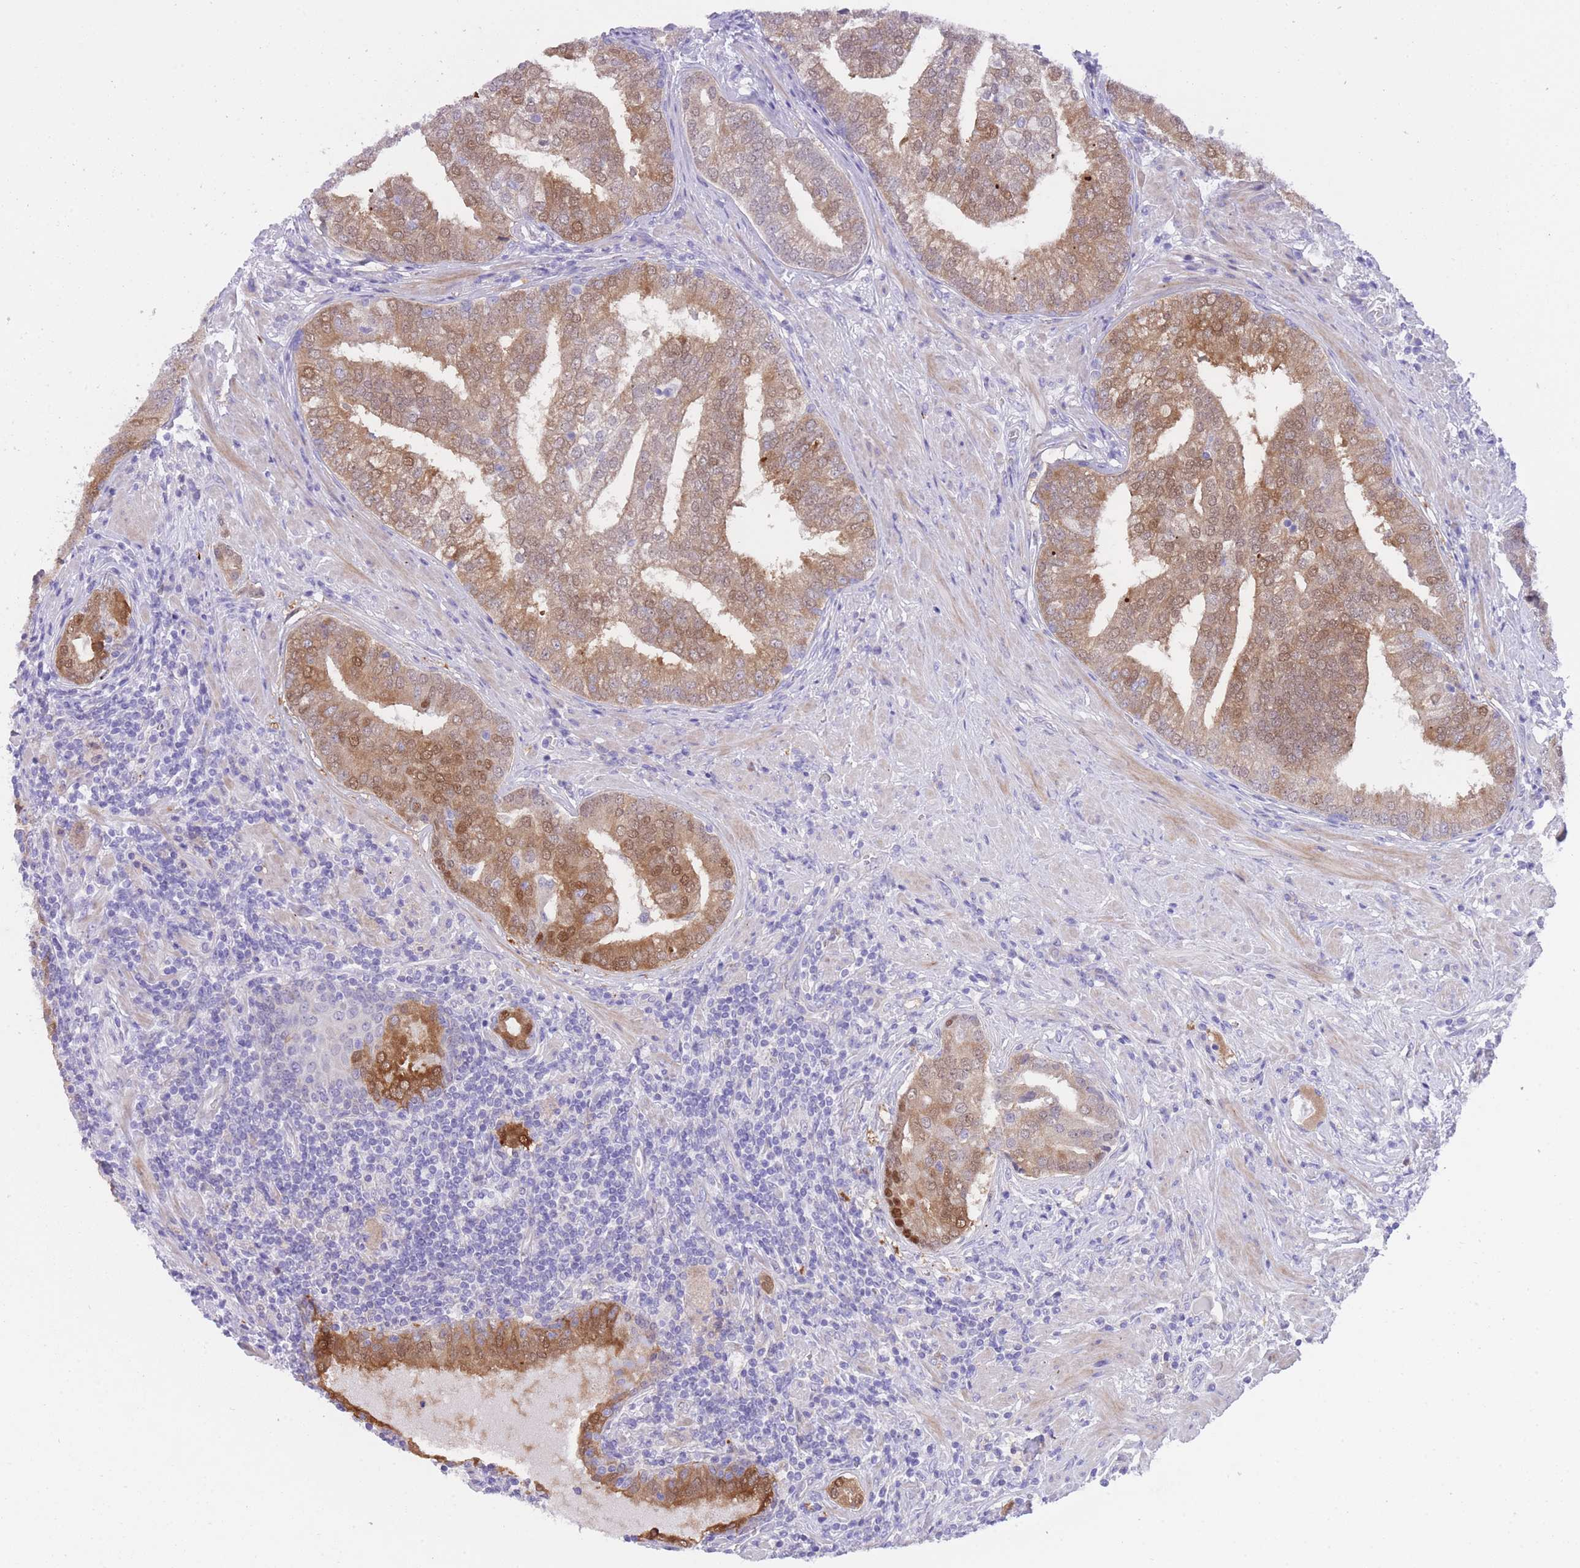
{"staining": {"intensity": "moderate", "quantity": ">75%", "location": "cytoplasmic/membranous,nuclear"}, "tissue": "prostate cancer", "cell_type": "Tumor cells", "image_type": "cancer", "snomed": [{"axis": "morphology", "description": "Adenocarcinoma, High grade"}, {"axis": "topography", "description": "Prostate"}], "caption": "There is medium levels of moderate cytoplasmic/membranous and nuclear positivity in tumor cells of prostate adenocarcinoma (high-grade), as demonstrated by immunohistochemical staining (brown color).", "gene": "QTRT1", "patient": {"sex": "male", "age": 55}}